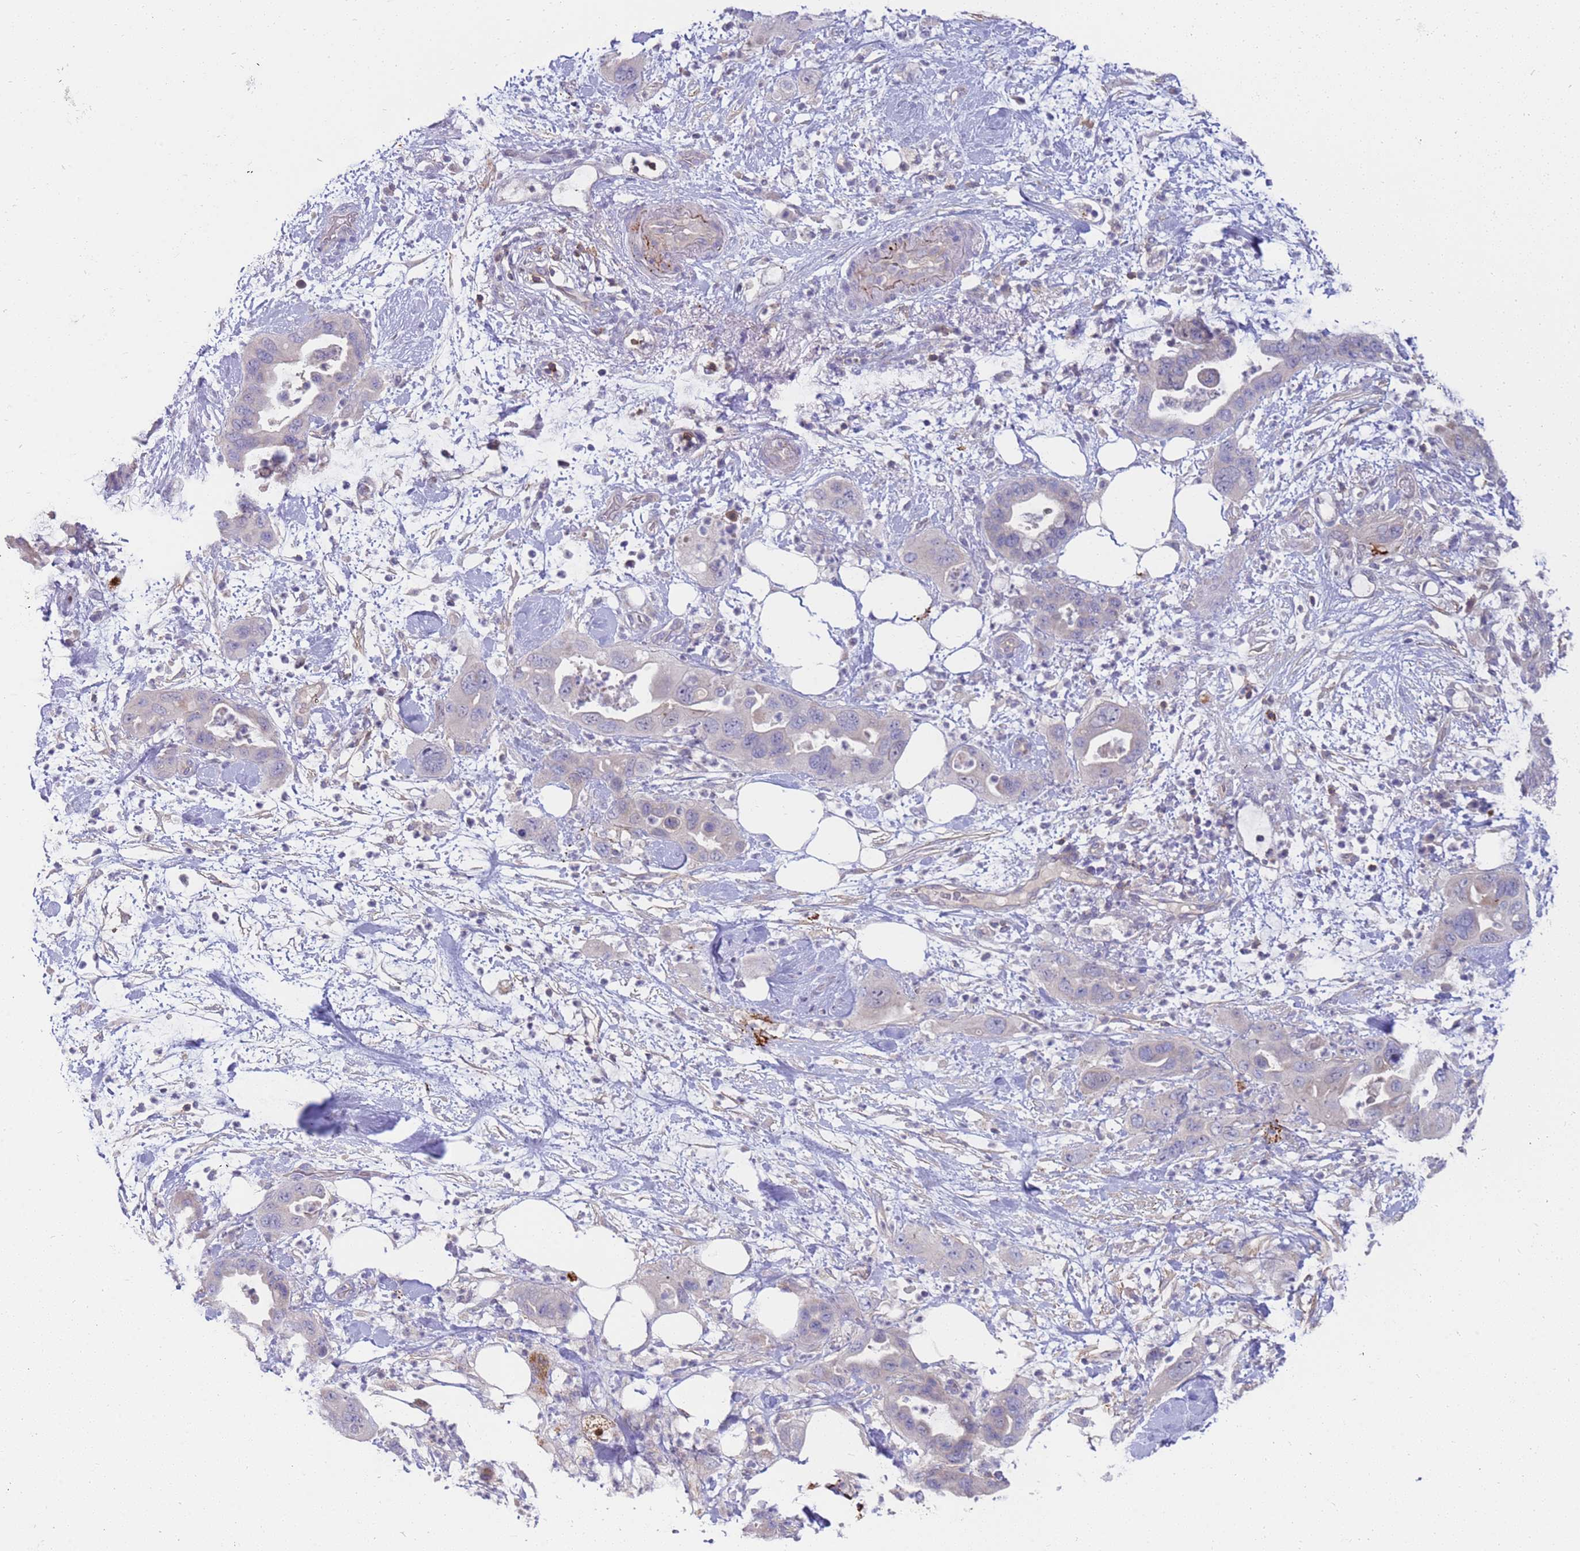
{"staining": {"intensity": "weak", "quantity": "<25%", "location": "cytoplasmic/membranous"}, "tissue": "pancreatic cancer", "cell_type": "Tumor cells", "image_type": "cancer", "snomed": [{"axis": "morphology", "description": "Adenocarcinoma, NOS"}, {"axis": "topography", "description": "Pancreas"}], "caption": "Histopathology image shows no protein staining in tumor cells of pancreatic cancer tissue.", "gene": "STK25", "patient": {"sex": "female", "age": 71}}